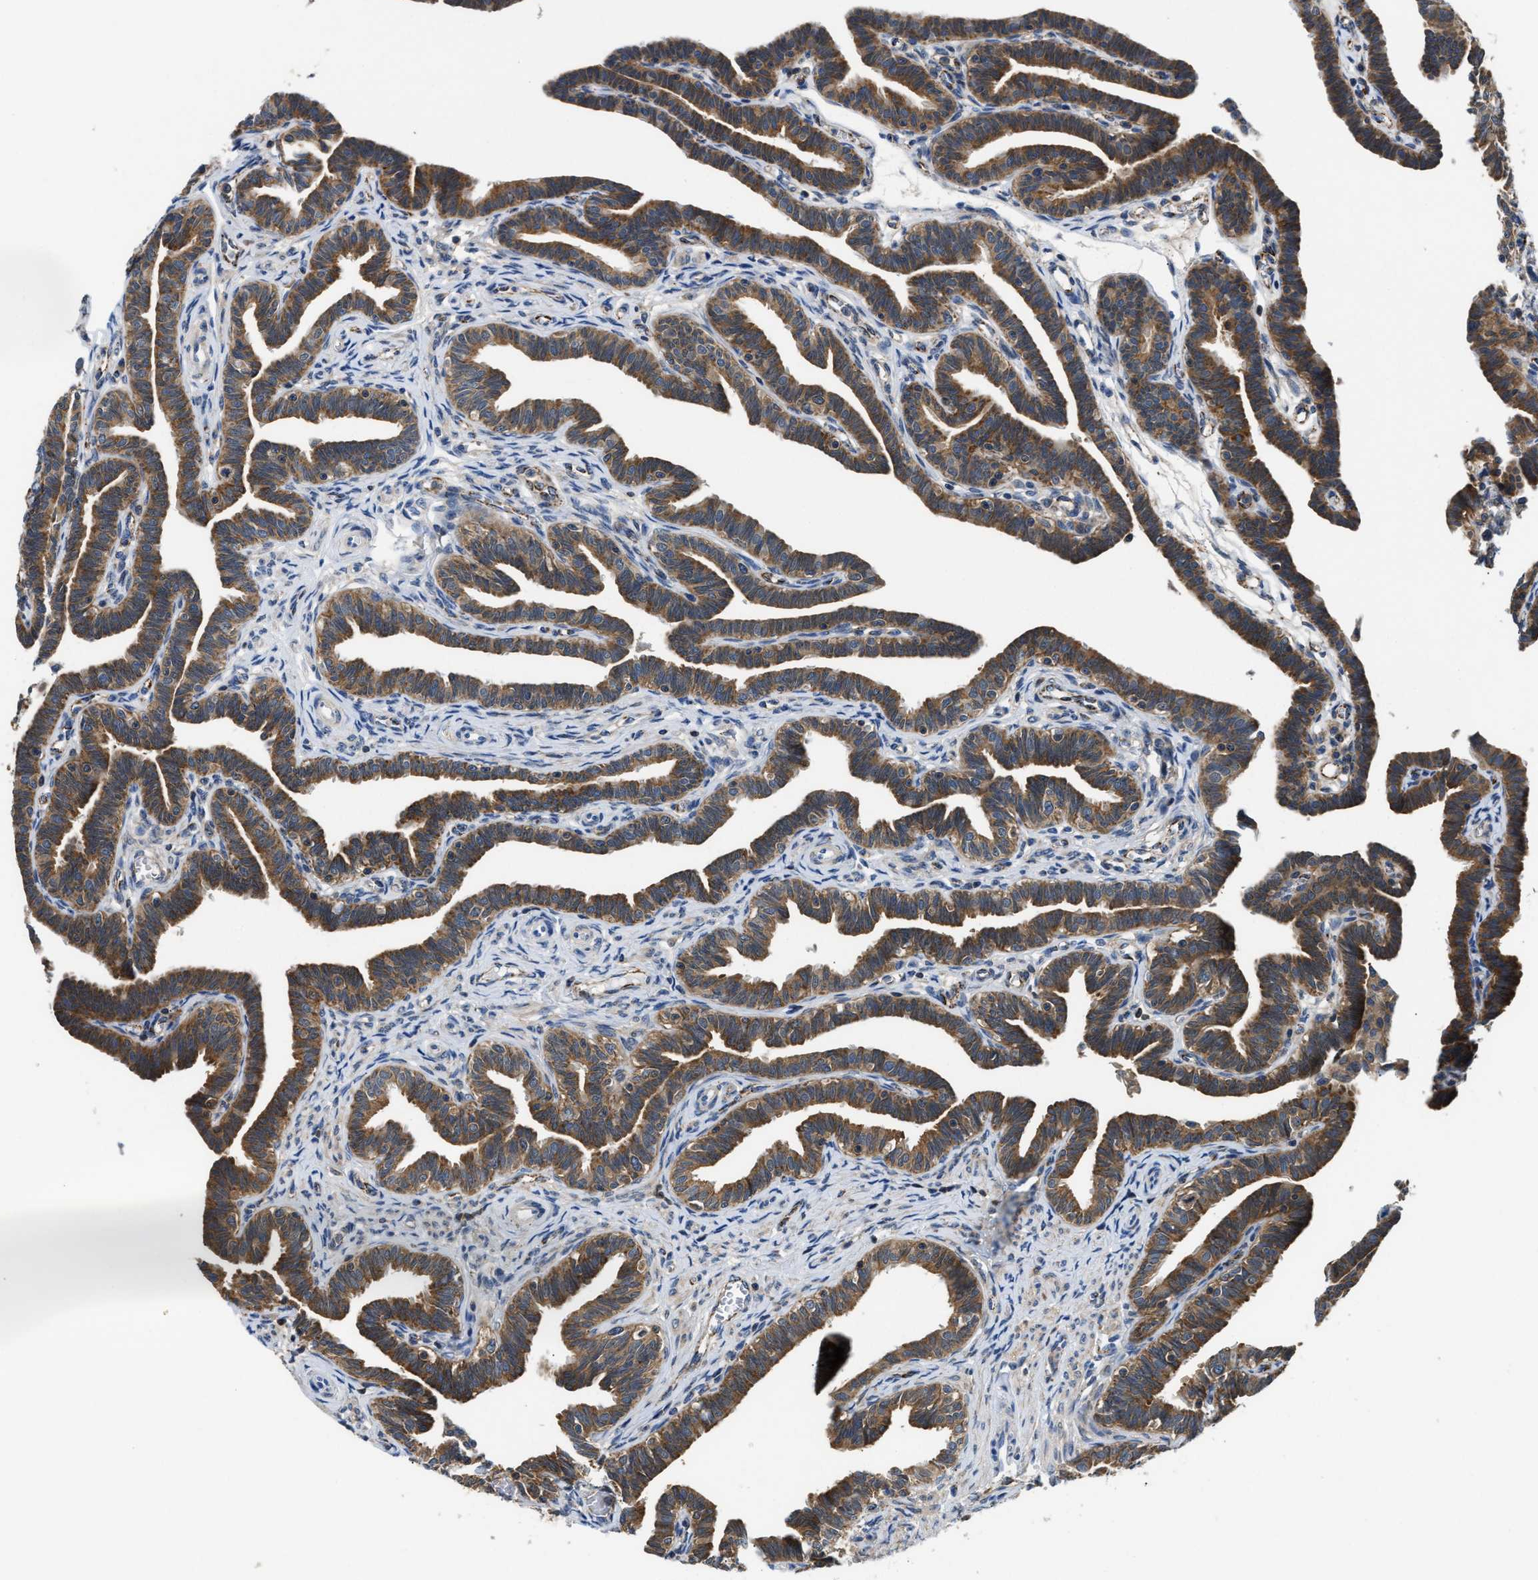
{"staining": {"intensity": "moderate", "quantity": ">75%", "location": "cytoplasmic/membranous"}, "tissue": "fallopian tube", "cell_type": "Glandular cells", "image_type": "normal", "snomed": [{"axis": "morphology", "description": "Normal tissue, NOS"}, {"axis": "topography", "description": "Fallopian tube"}, {"axis": "topography", "description": "Ovary"}], "caption": "A high-resolution micrograph shows immunohistochemistry (IHC) staining of benign fallopian tube, which displays moderate cytoplasmic/membranous positivity in about >75% of glandular cells.", "gene": "CCM2", "patient": {"sex": "female", "age": 23}}